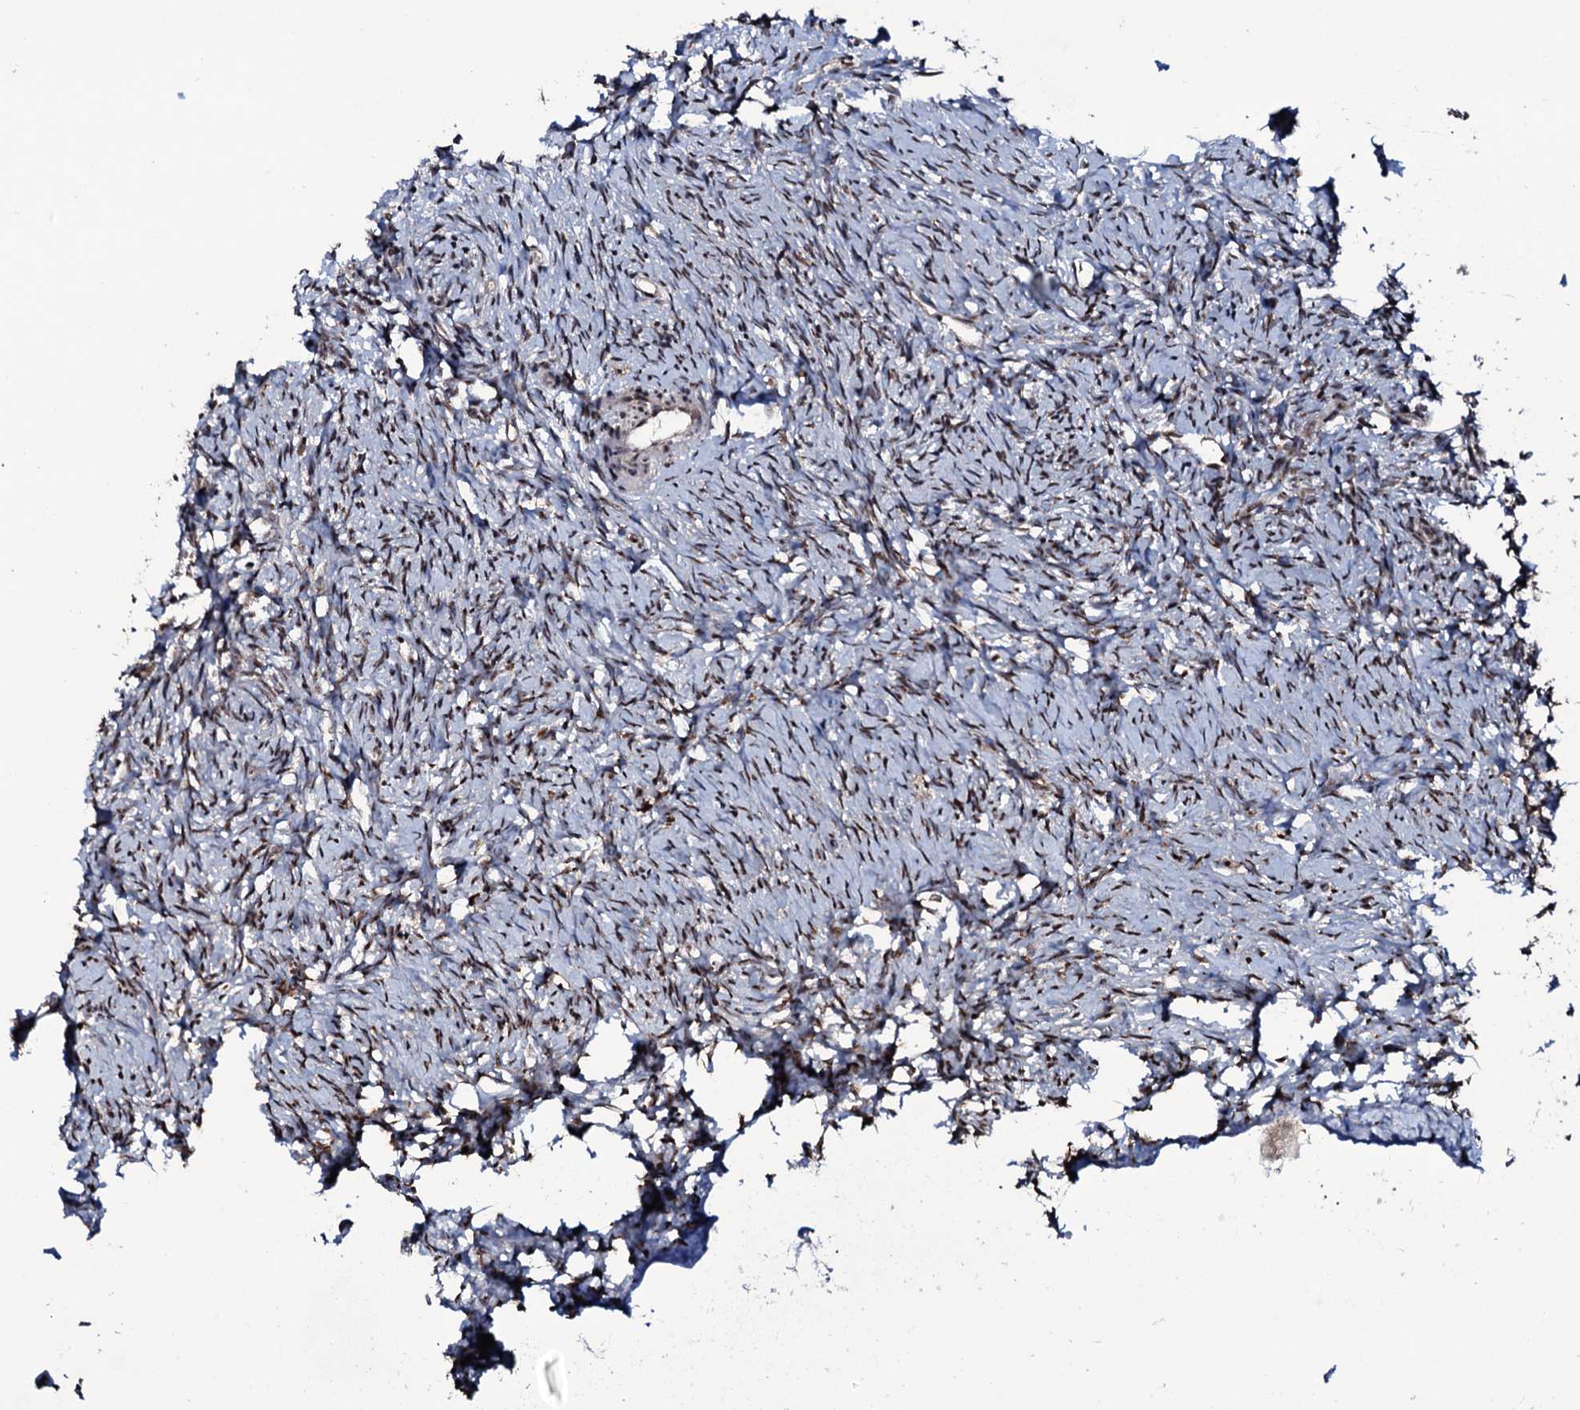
{"staining": {"intensity": "weak", "quantity": "25%-75%", "location": "nuclear"}, "tissue": "ovary", "cell_type": "Ovarian stroma cells", "image_type": "normal", "snomed": [{"axis": "morphology", "description": "Normal tissue, NOS"}, {"axis": "topography", "description": "Ovary"}], "caption": "The histopathology image shows staining of normal ovary, revealing weak nuclear protein staining (brown color) within ovarian stroma cells.", "gene": "COG6", "patient": {"sex": "female", "age": 51}}